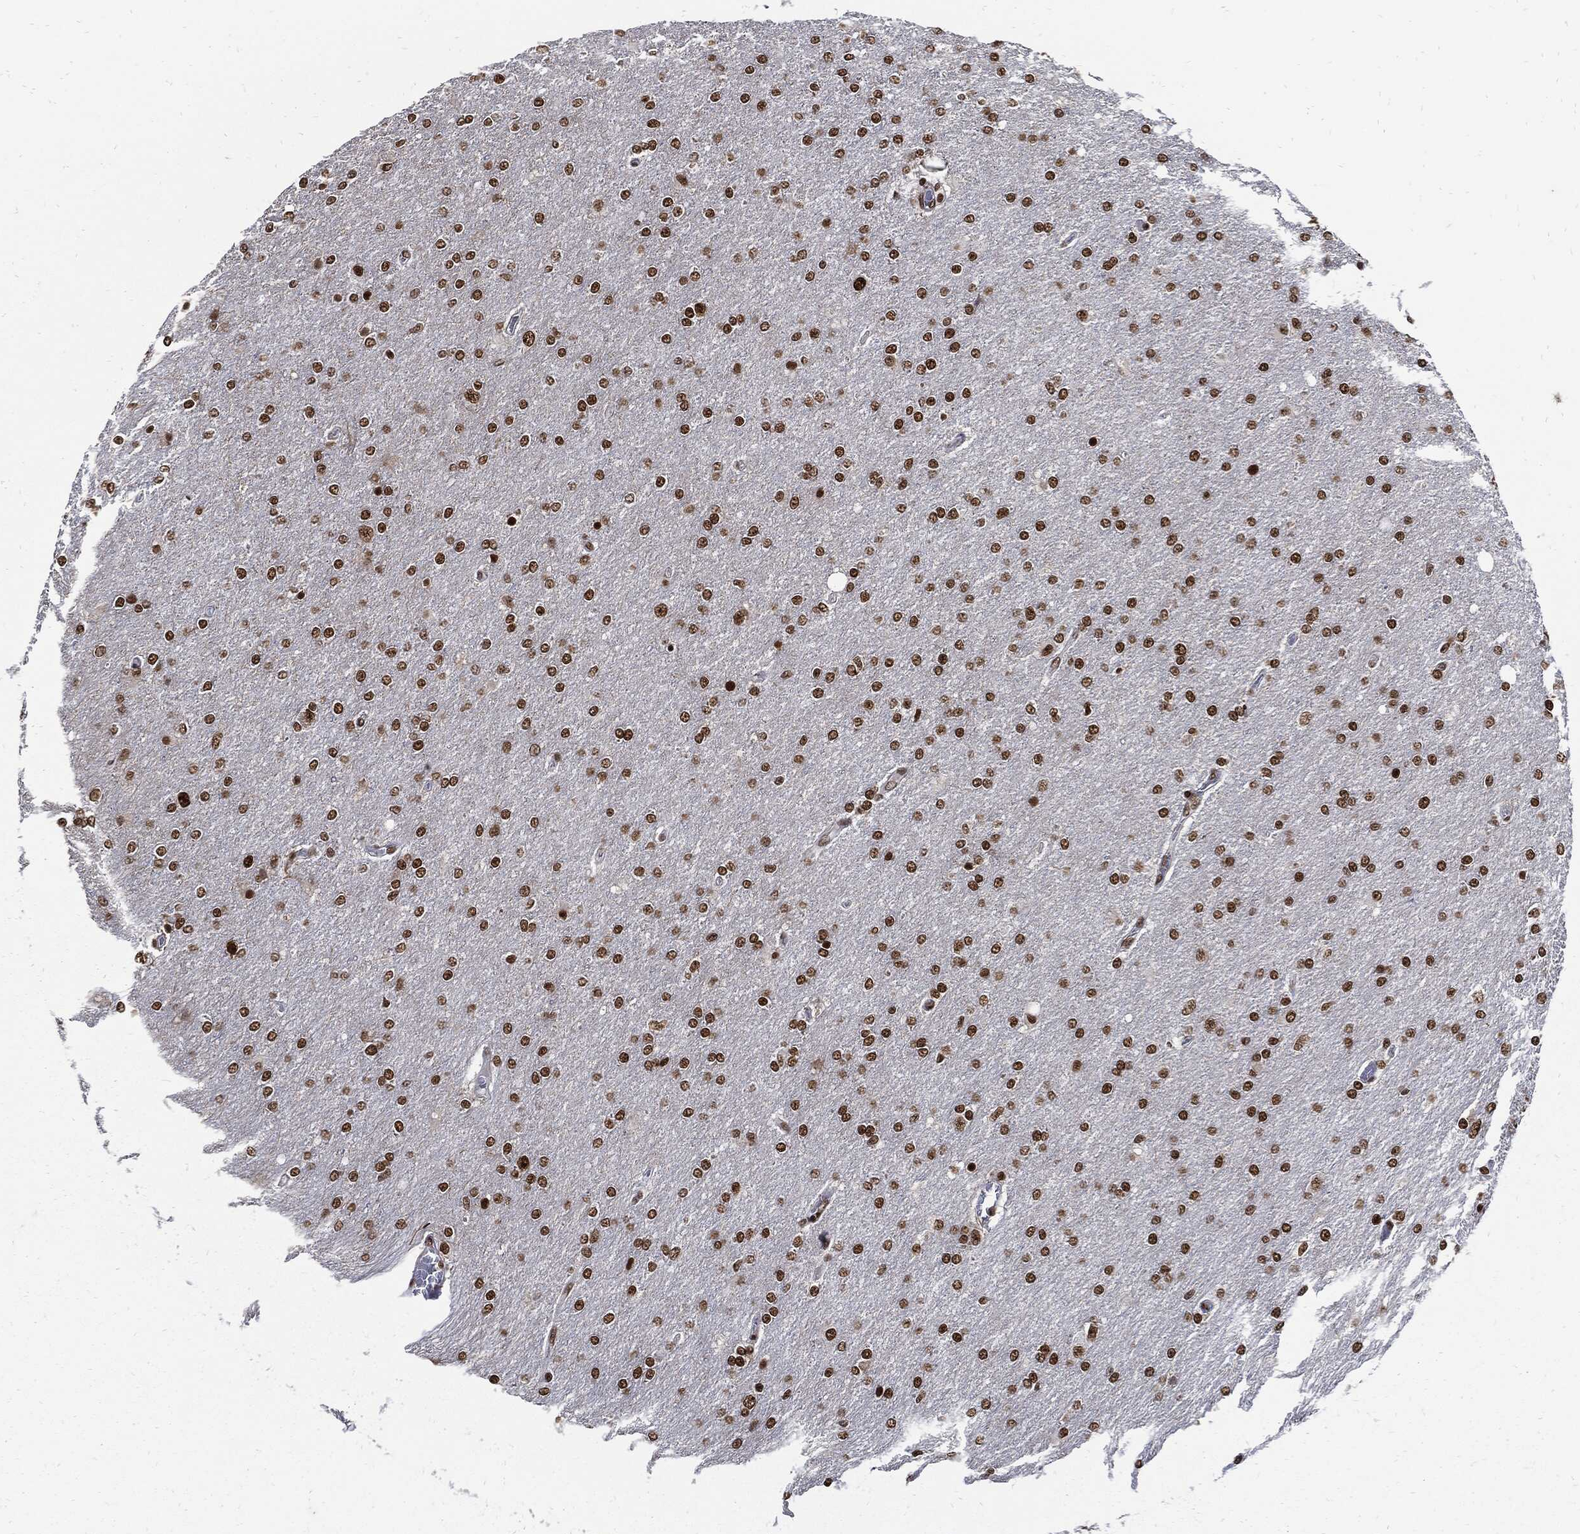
{"staining": {"intensity": "strong", "quantity": ">75%", "location": "nuclear"}, "tissue": "glioma", "cell_type": "Tumor cells", "image_type": "cancer", "snomed": [{"axis": "morphology", "description": "Glioma, malignant, High grade"}, {"axis": "topography", "description": "Cerebral cortex"}], "caption": "This histopathology image reveals glioma stained with immunohistochemistry to label a protein in brown. The nuclear of tumor cells show strong positivity for the protein. Nuclei are counter-stained blue.", "gene": "TERF2", "patient": {"sex": "male", "age": 70}}